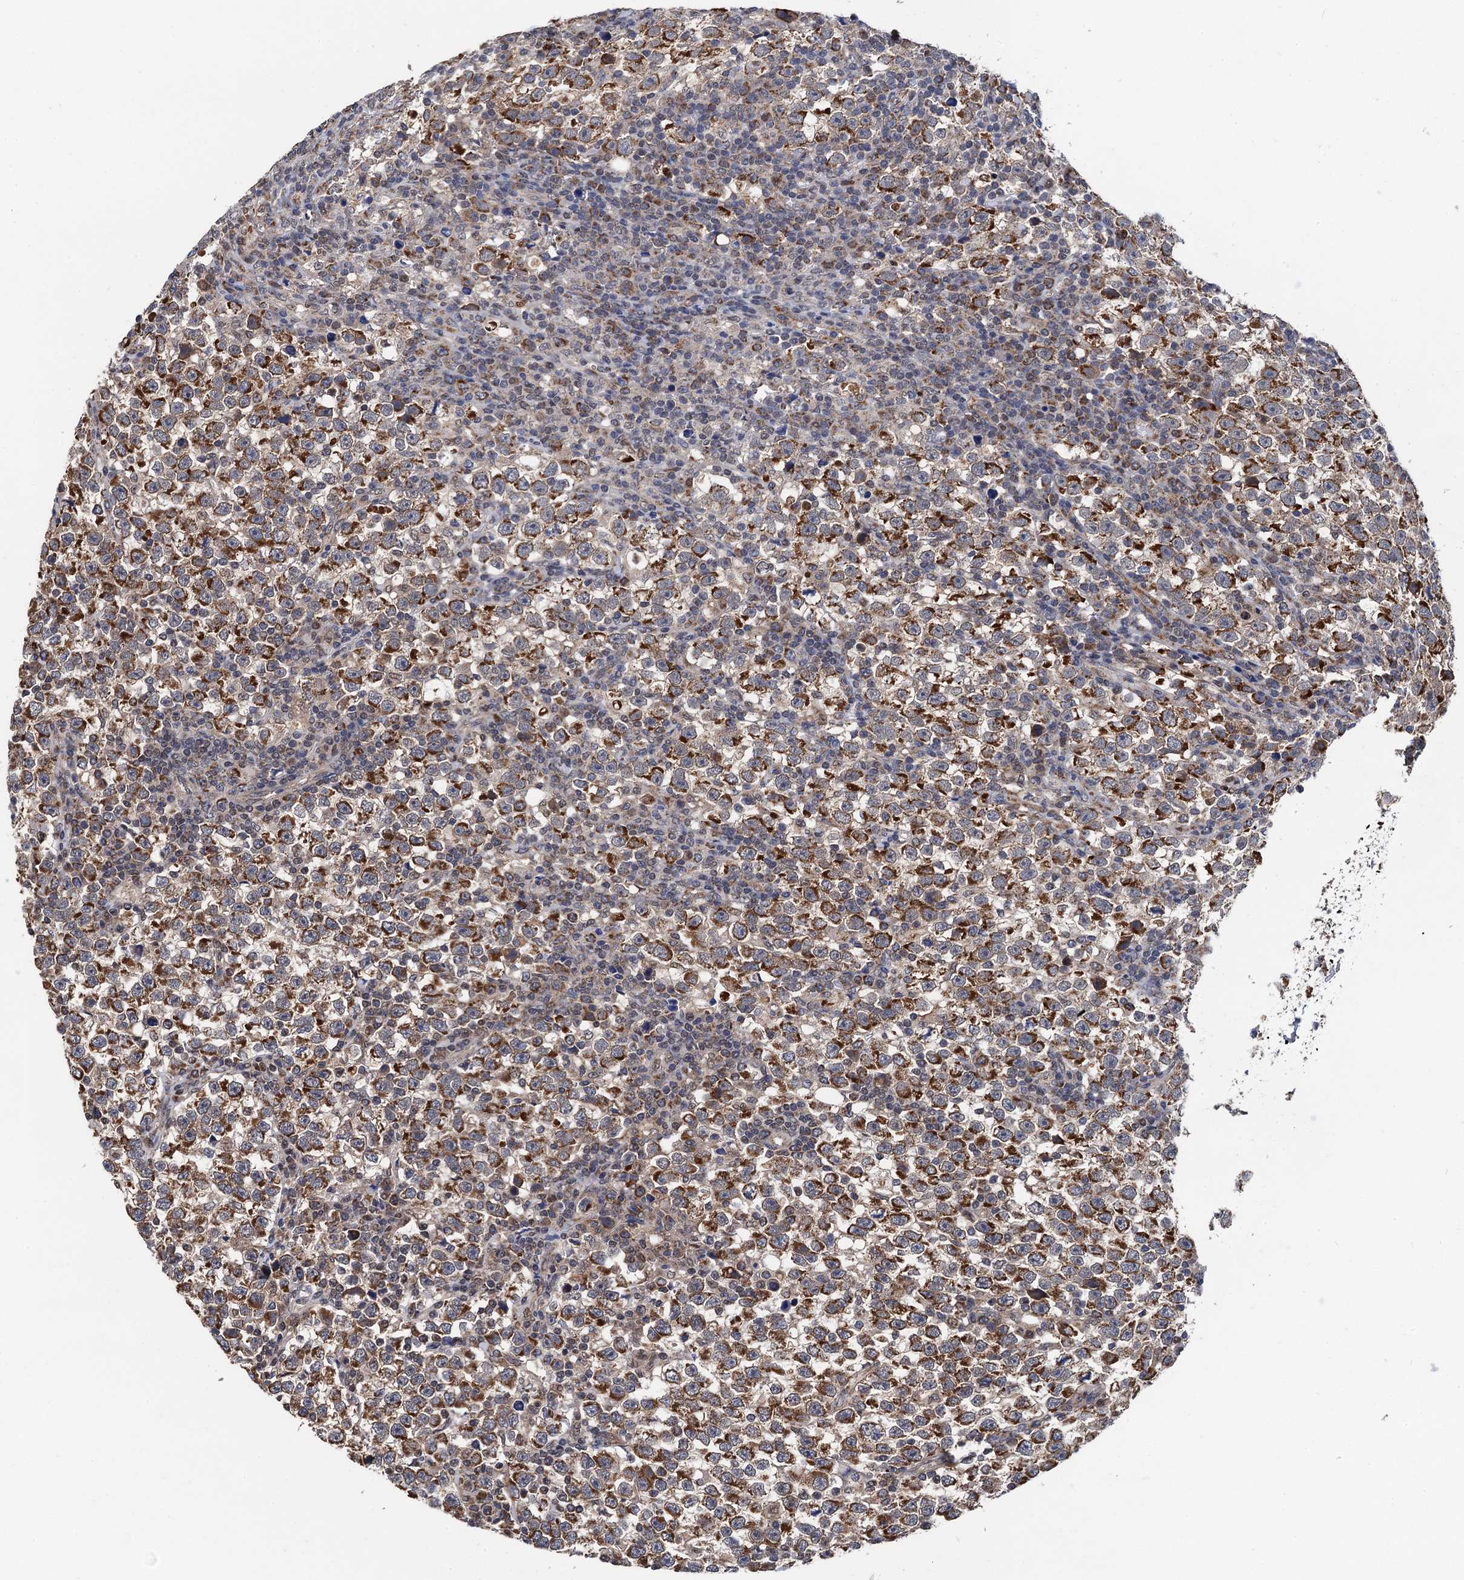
{"staining": {"intensity": "moderate", "quantity": ">75%", "location": "cytoplasmic/membranous"}, "tissue": "testis cancer", "cell_type": "Tumor cells", "image_type": "cancer", "snomed": [{"axis": "morphology", "description": "Normal tissue, NOS"}, {"axis": "morphology", "description": "Seminoma, NOS"}, {"axis": "topography", "description": "Testis"}], "caption": "Tumor cells reveal medium levels of moderate cytoplasmic/membranous staining in about >75% of cells in human seminoma (testis).", "gene": "PTCD3", "patient": {"sex": "male", "age": 43}}